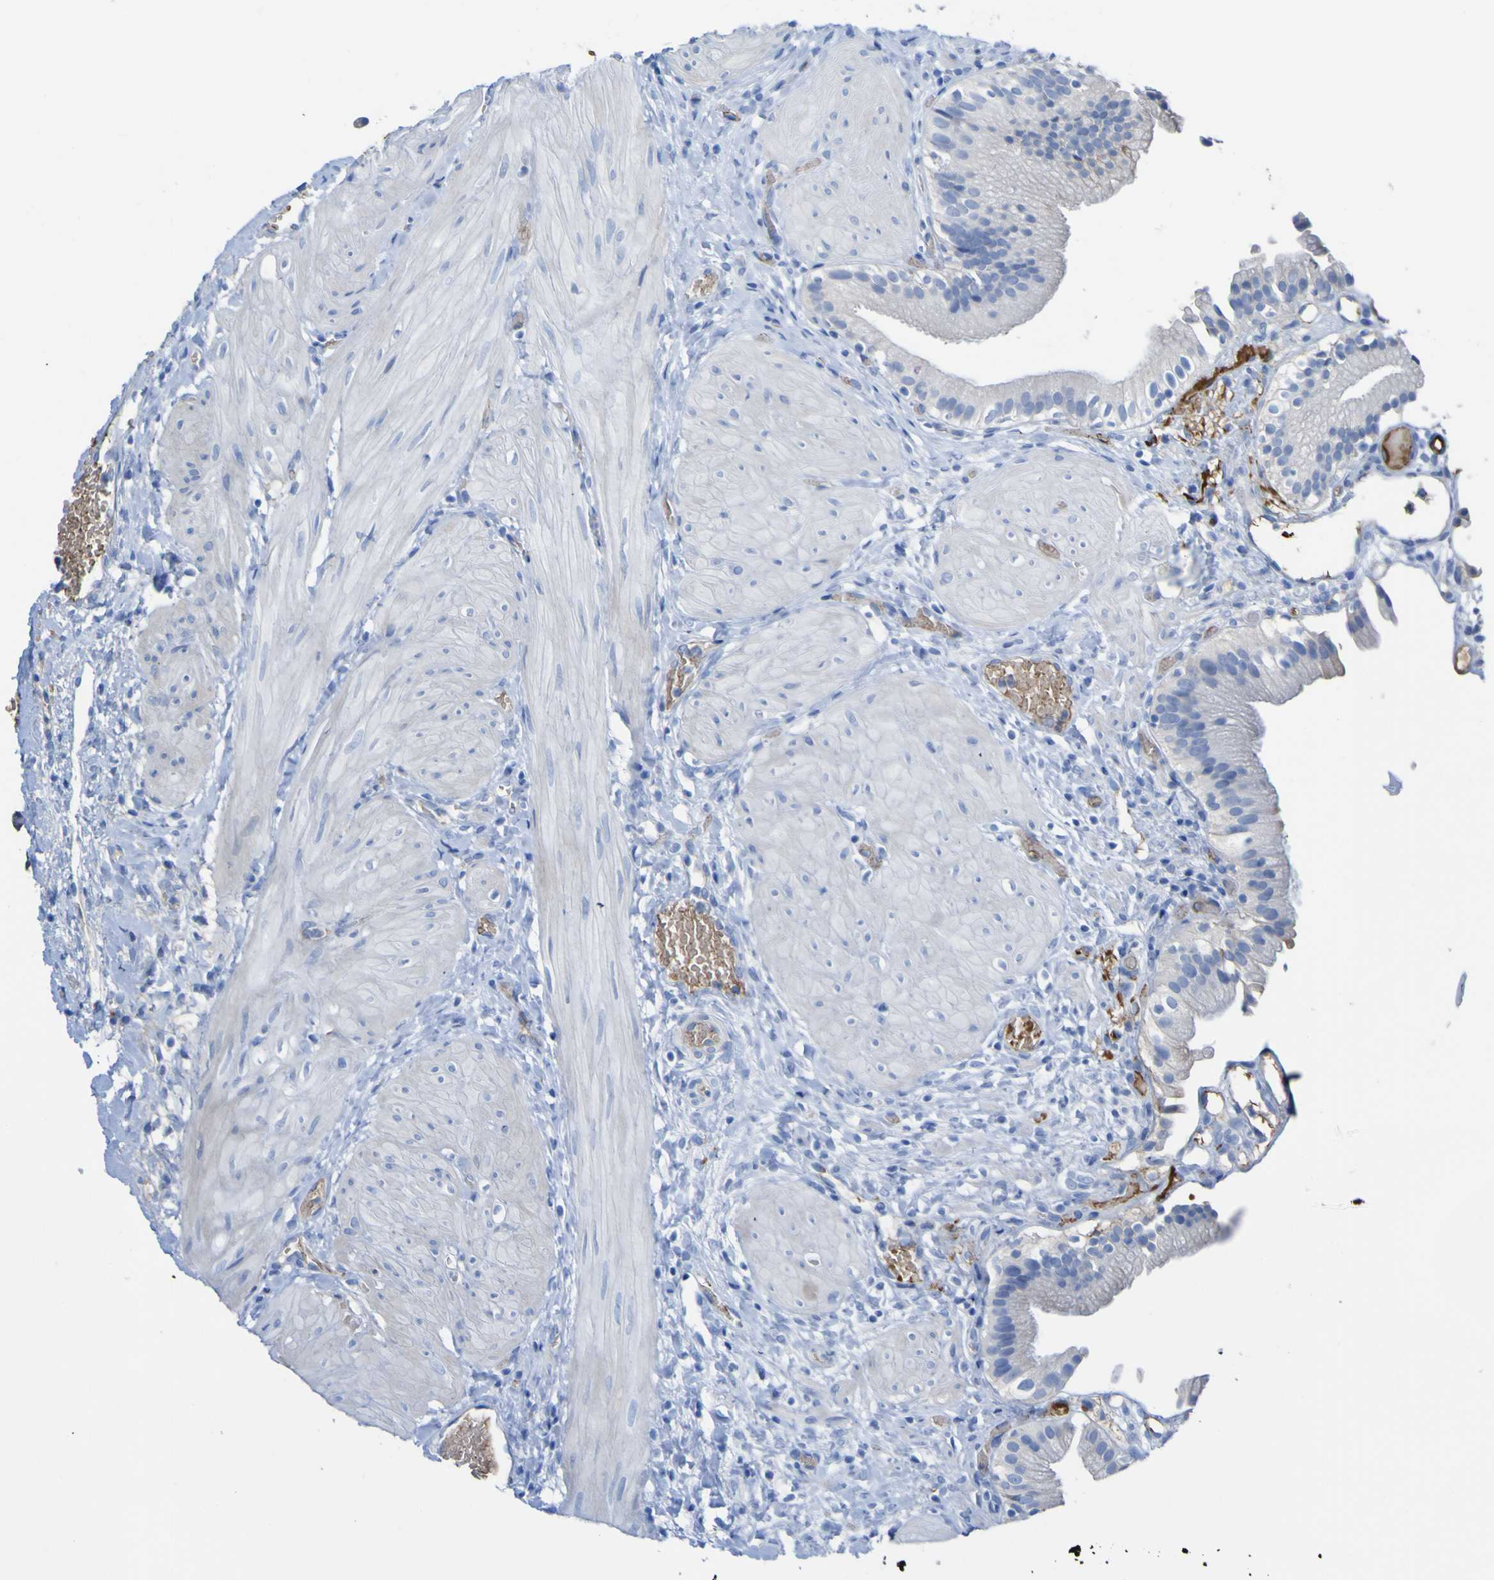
{"staining": {"intensity": "negative", "quantity": "none", "location": "none"}, "tissue": "gallbladder", "cell_type": "Glandular cells", "image_type": "normal", "snomed": [{"axis": "morphology", "description": "Normal tissue, NOS"}, {"axis": "topography", "description": "Gallbladder"}], "caption": "IHC of normal human gallbladder reveals no positivity in glandular cells.", "gene": "GCM1", "patient": {"sex": "male", "age": 65}}